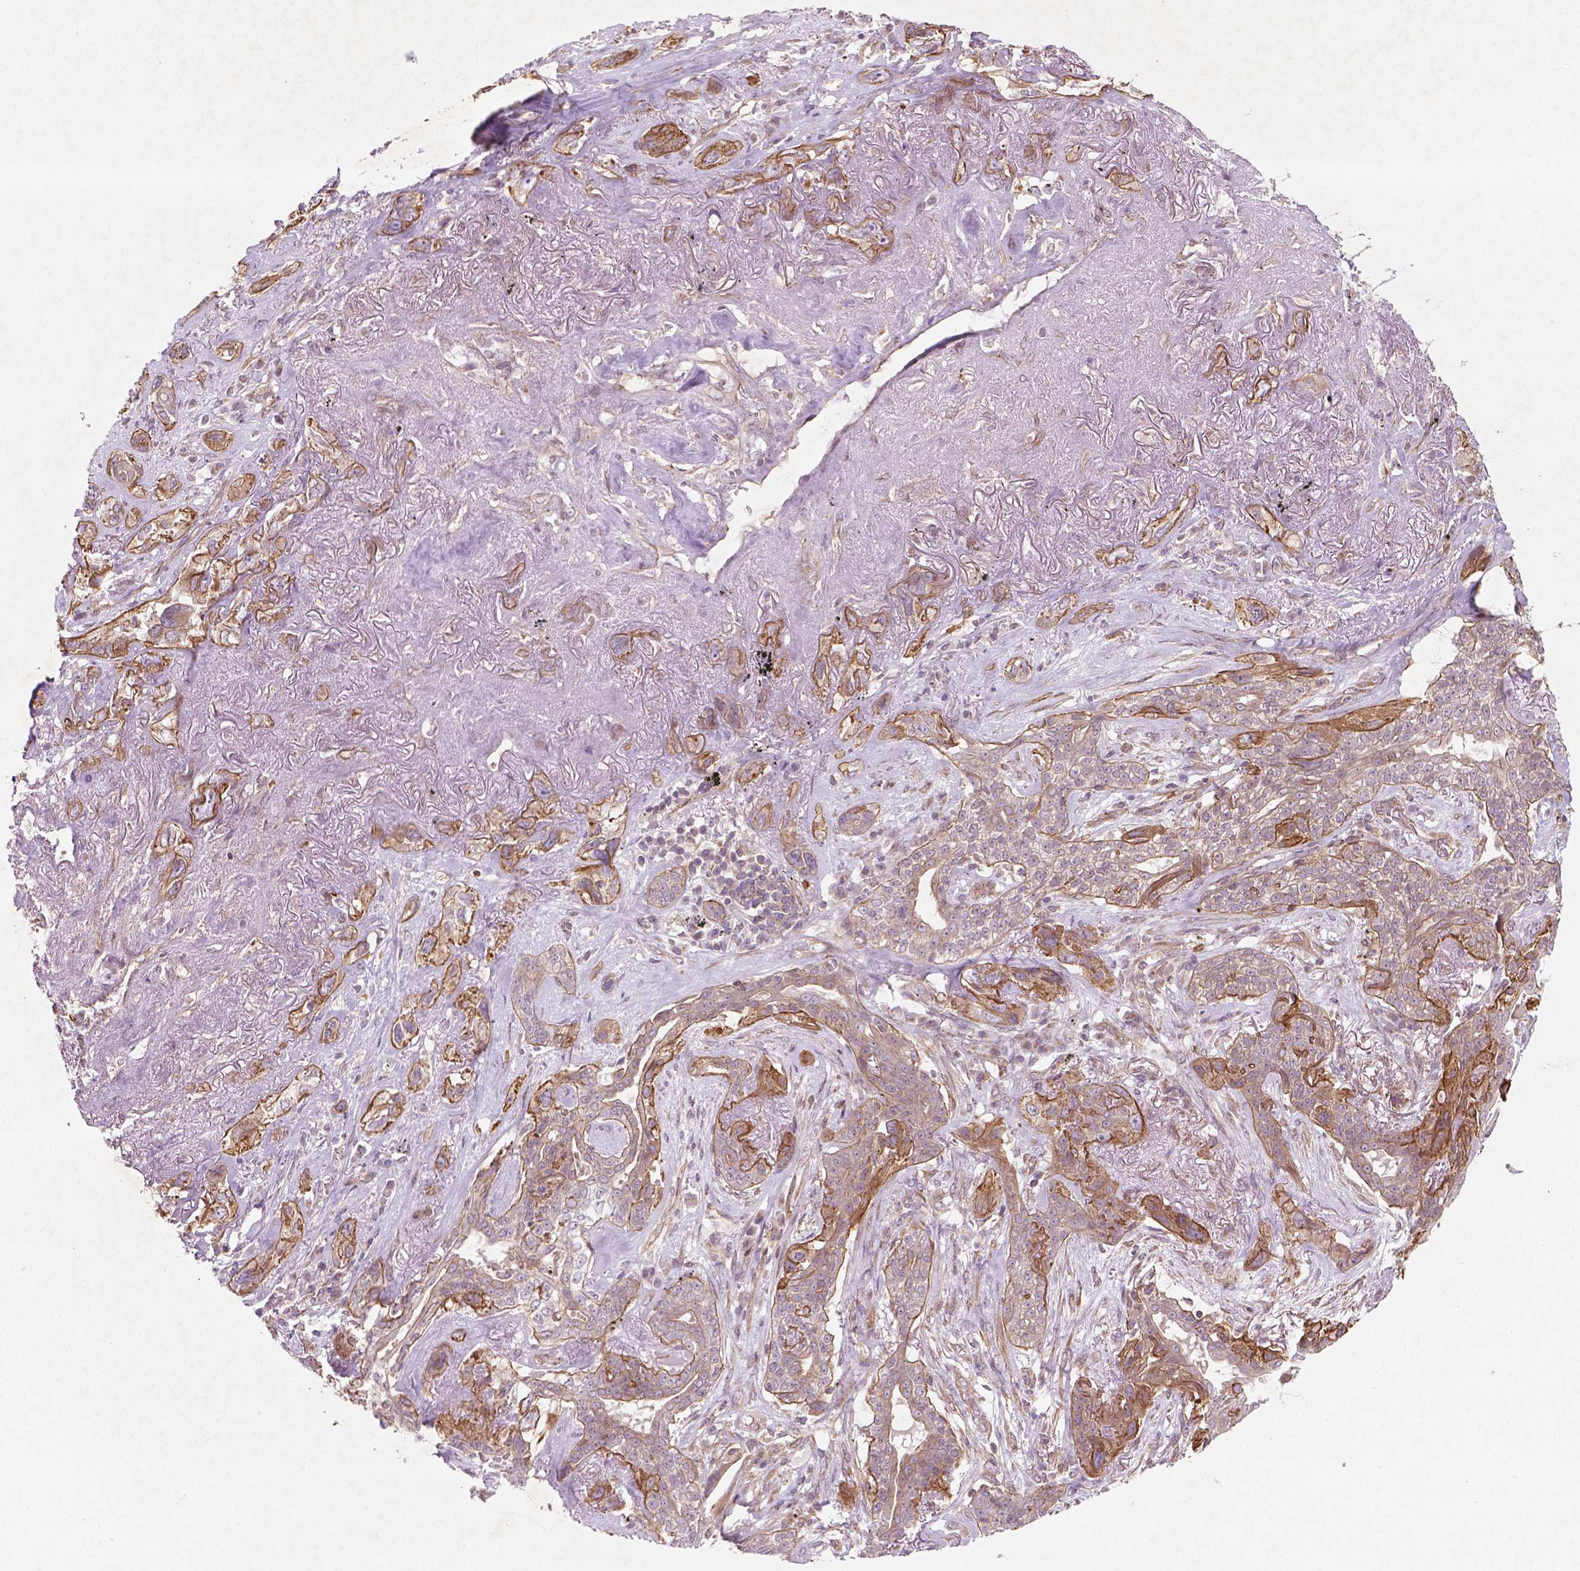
{"staining": {"intensity": "moderate", "quantity": ">75%", "location": "cytoplasmic/membranous"}, "tissue": "lung cancer", "cell_type": "Tumor cells", "image_type": "cancer", "snomed": [{"axis": "morphology", "description": "Squamous cell carcinoma, NOS"}, {"axis": "topography", "description": "Lung"}], "caption": "Approximately >75% of tumor cells in human lung cancer (squamous cell carcinoma) reveal moderate cytoplasmic/membranous protein positivity as visualized by brown immunohistochemical staining.", "gene": "TCHP", "patient": {"sex": "female", "age": 70}}